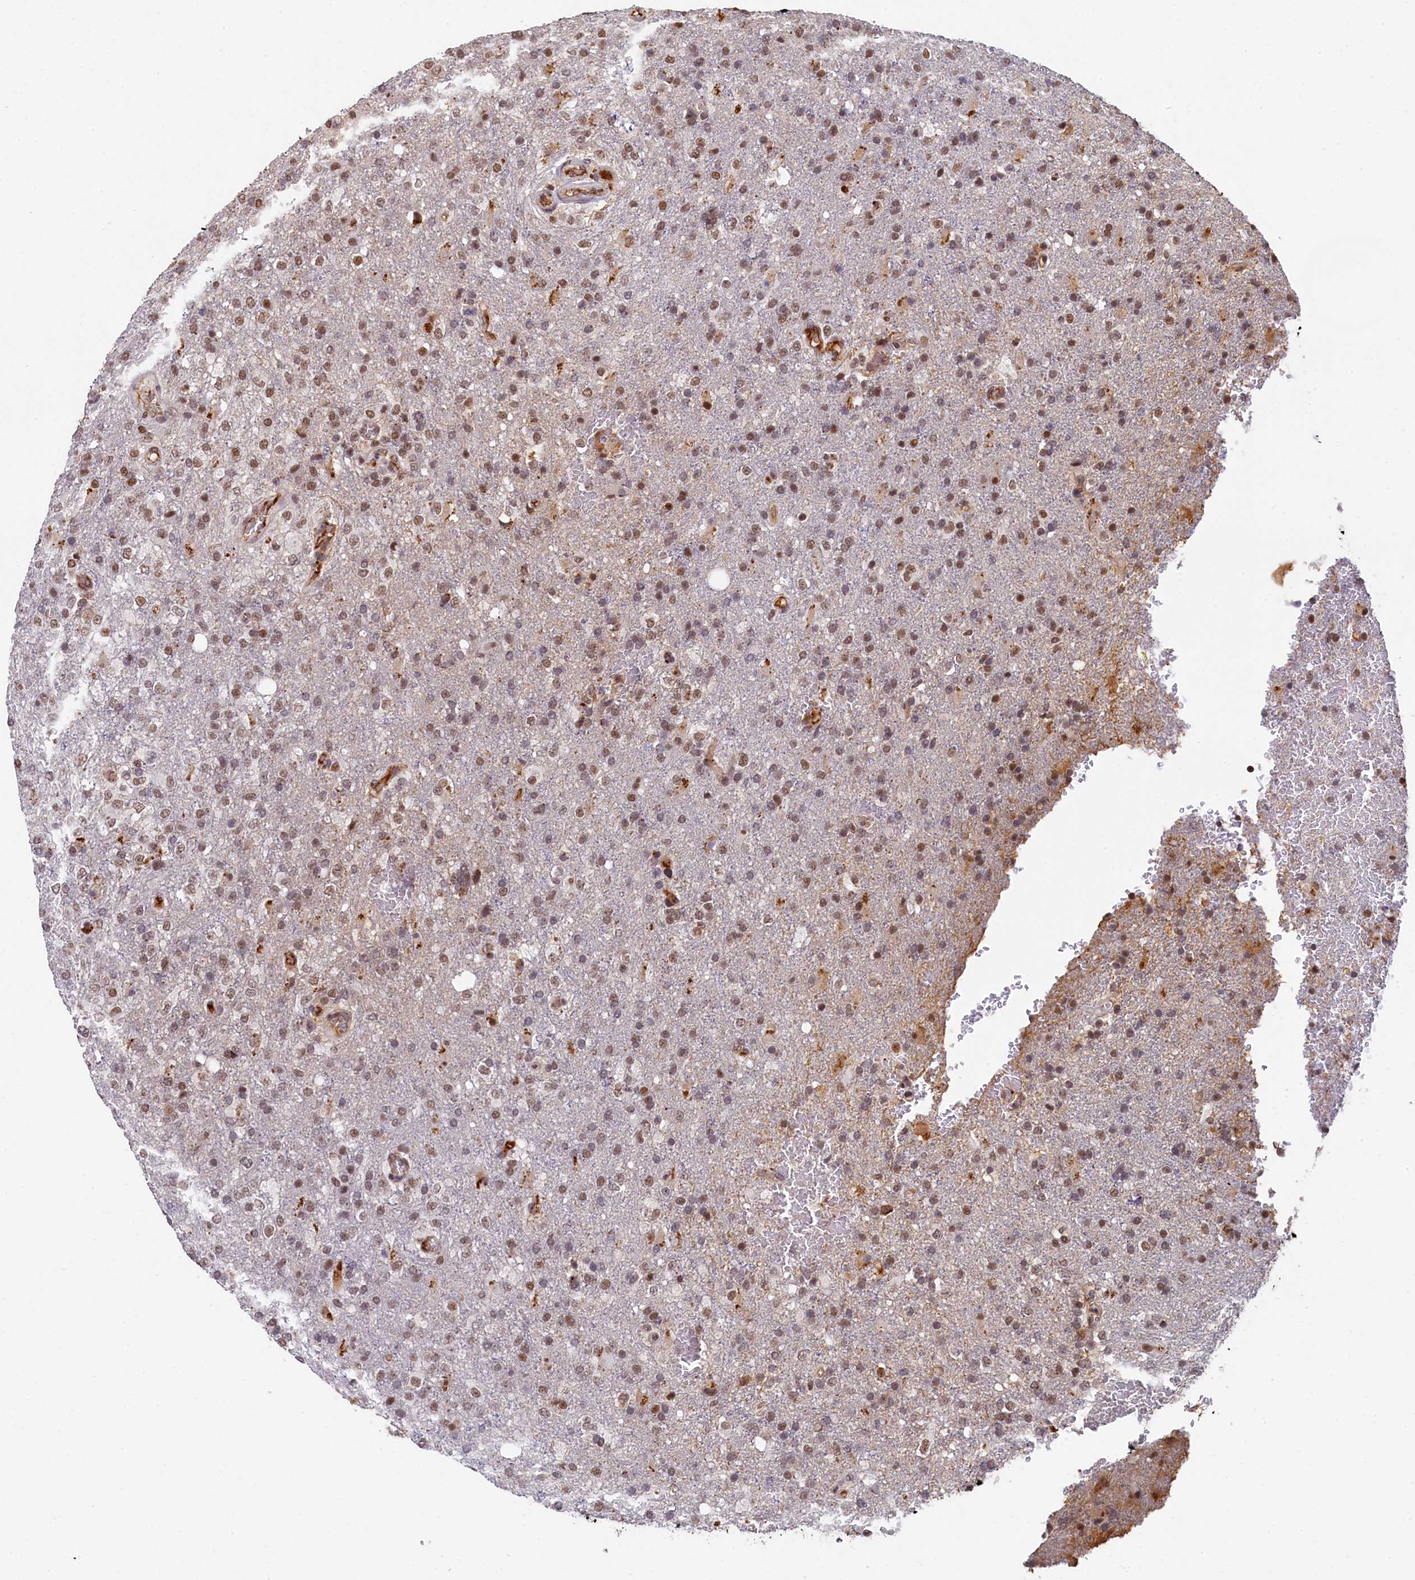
{"staining": {"intensity": "moderate", "quantity": ">75%", "location": "nuclear"}, "tissue": "glioma", "cell_type": "Tumor cells", "image_type": "cancer", "snomed": [{"axis": "morphology", "description": "Glioma, malignant, High grade"}, {"axis": "topography", "description": "Brain"}], "caption": "This is an image of IHC staining of malignant glioma (high-grade), which shows moderate expression in the nuclear of tumor cells.", "gene": "INTS14", "patient": {"sex": "female", "age": 74}}